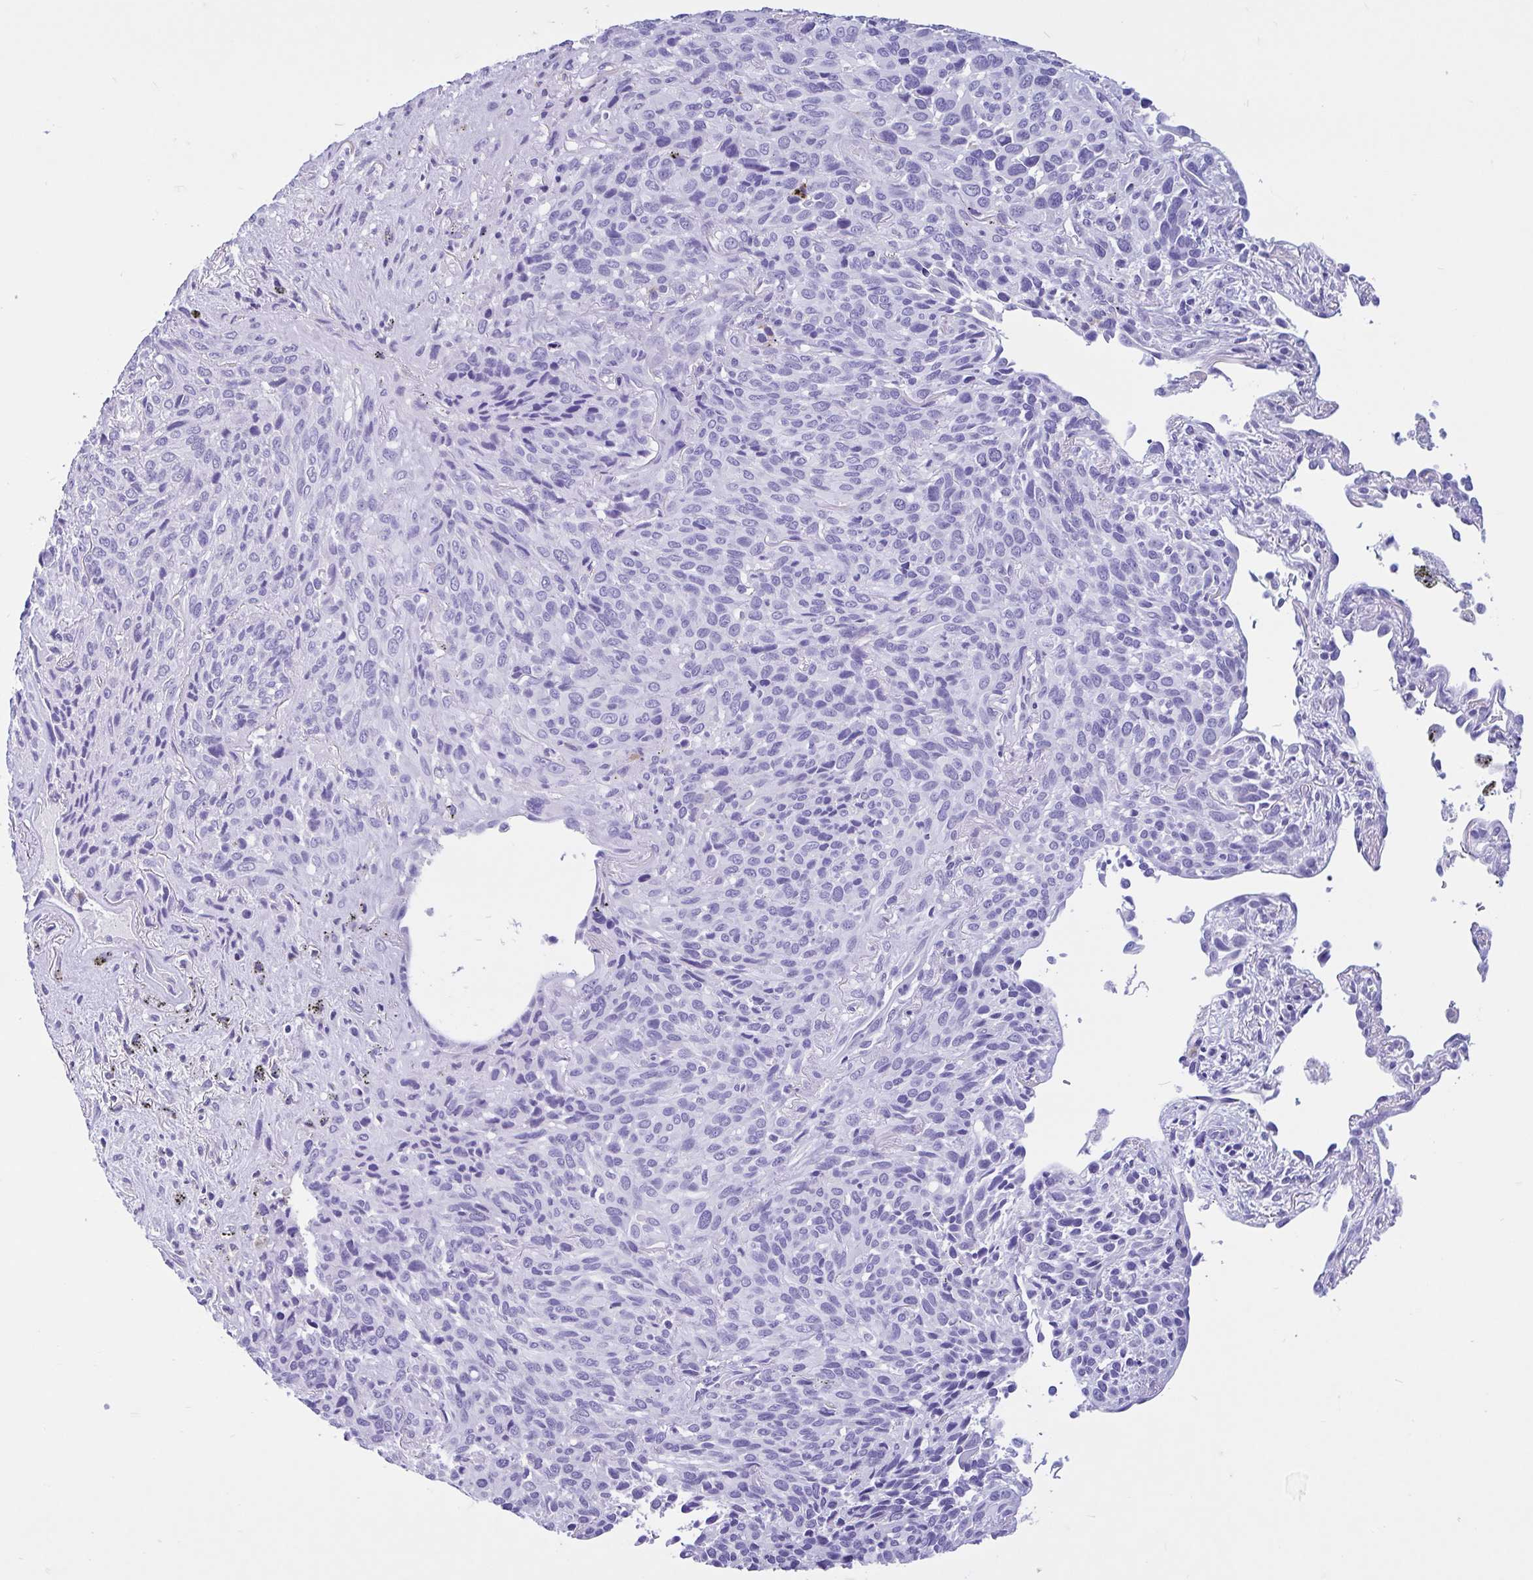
{"staining": {"intensity": "negative", "quantity": "none", "location": "none"}, "tissue": "melanoma", "cell_type": "Tumor cells", "image_type": "cancer", "snomed": [{"axis": "morphology", "description": "Malignant melanoma, Metastatic site"}, {"axis": "topography", "description": "Lung"}], "caption": "Tumor cells are negative for brown protein staining in malignant melanoma (metastatic site).", "gene": "OR4N4", "patient": {"sex": "male", "age": 48}}